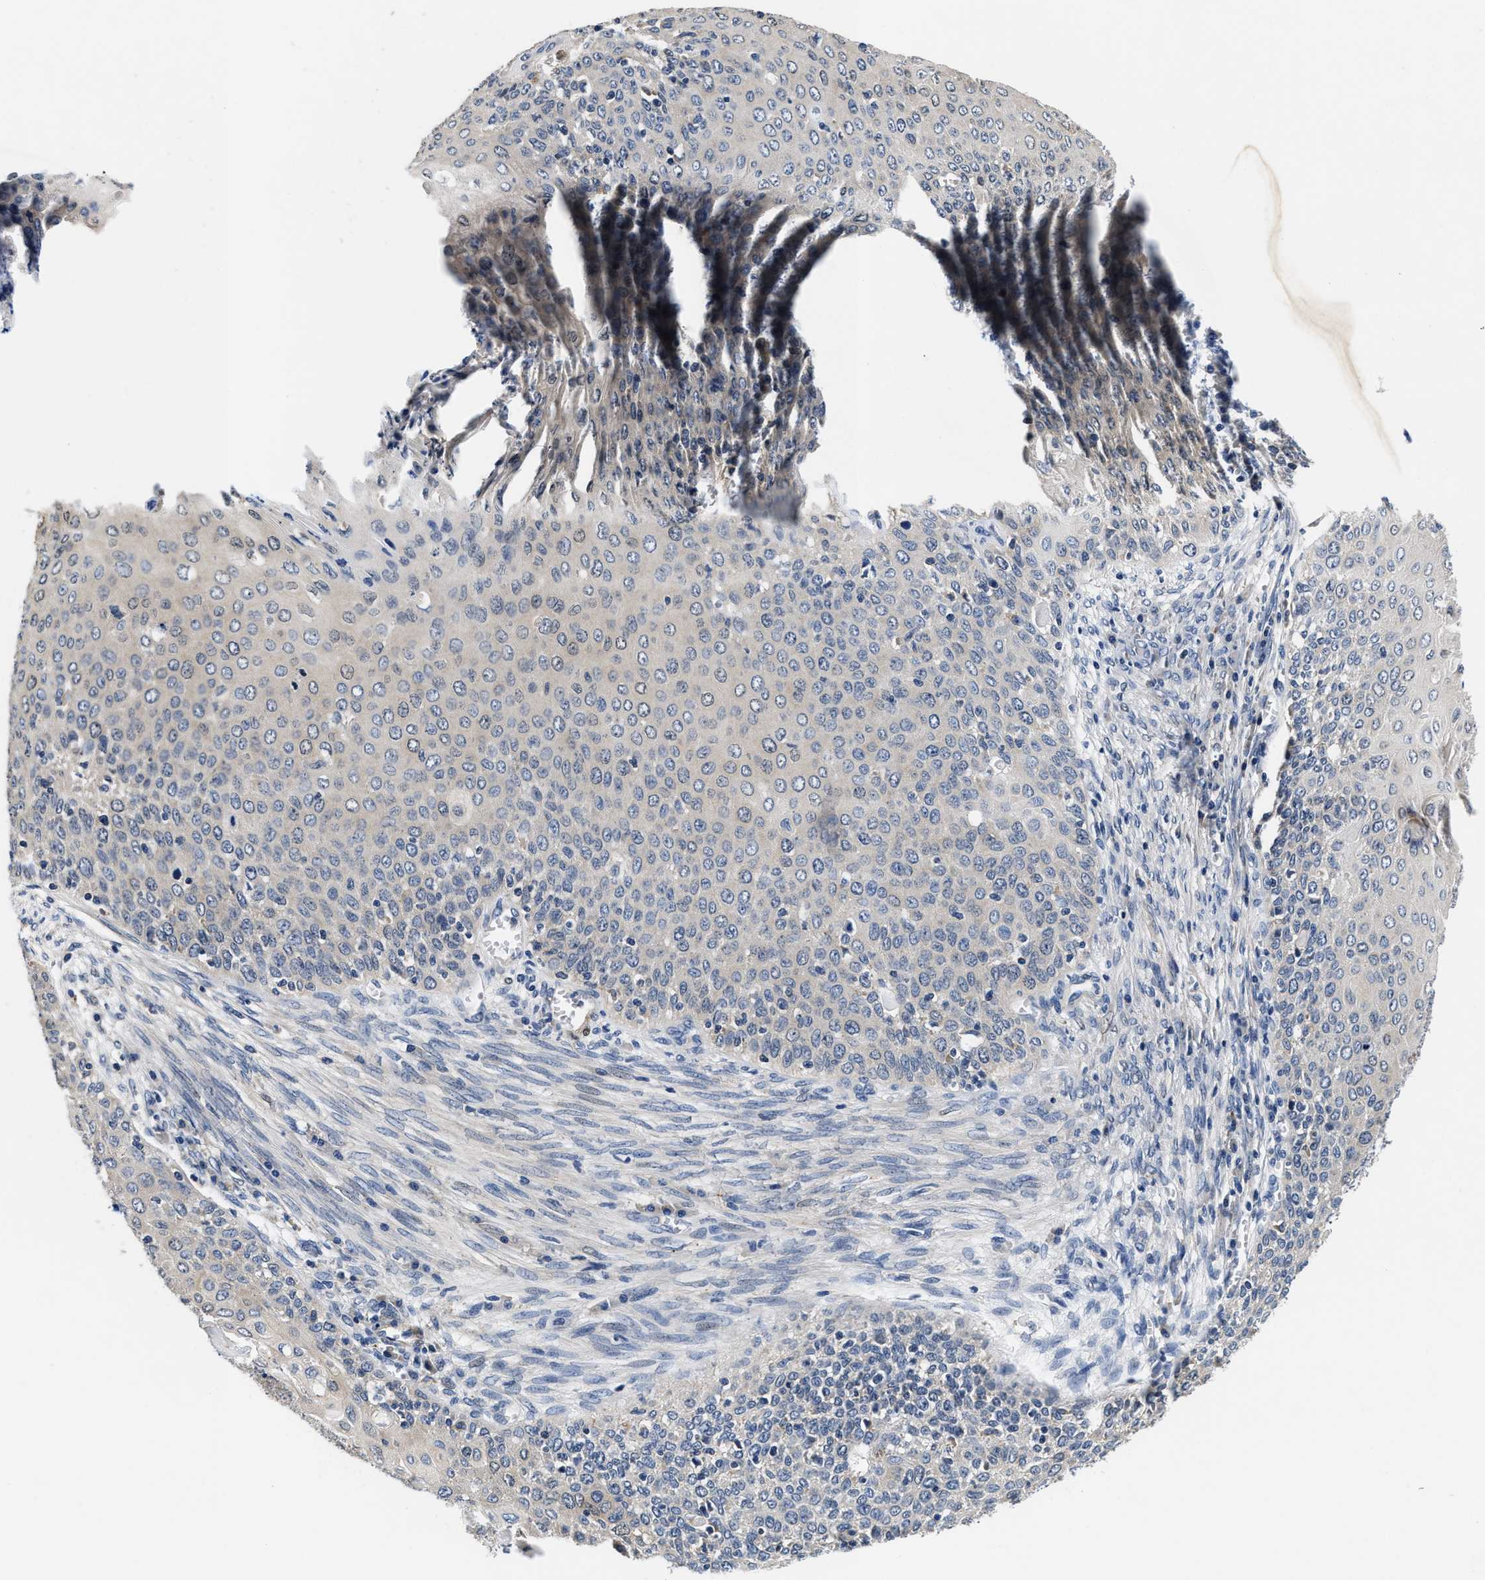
{"staining": {"intensity": "negative", "quantity": "none", "location": "none"}, "tissue": "cervical cancer", "cell_type": "Tumor cells", "image_type": "cancer", "snomed": [{"axis": "morphology", "description": "Squamous cell carcinoma, NOS"}, {"axis": "topography", "description": "Cervix"}], "caption": "Immunohistochemistry (IHC) photomicrograph of cervical cancer (squamous cell carcinoma) stained for a protein (brown), which exhibits no positivity in tumor cells.", "gene": "ANKIB1", "patient": {"sex": "female", "age": 39}}